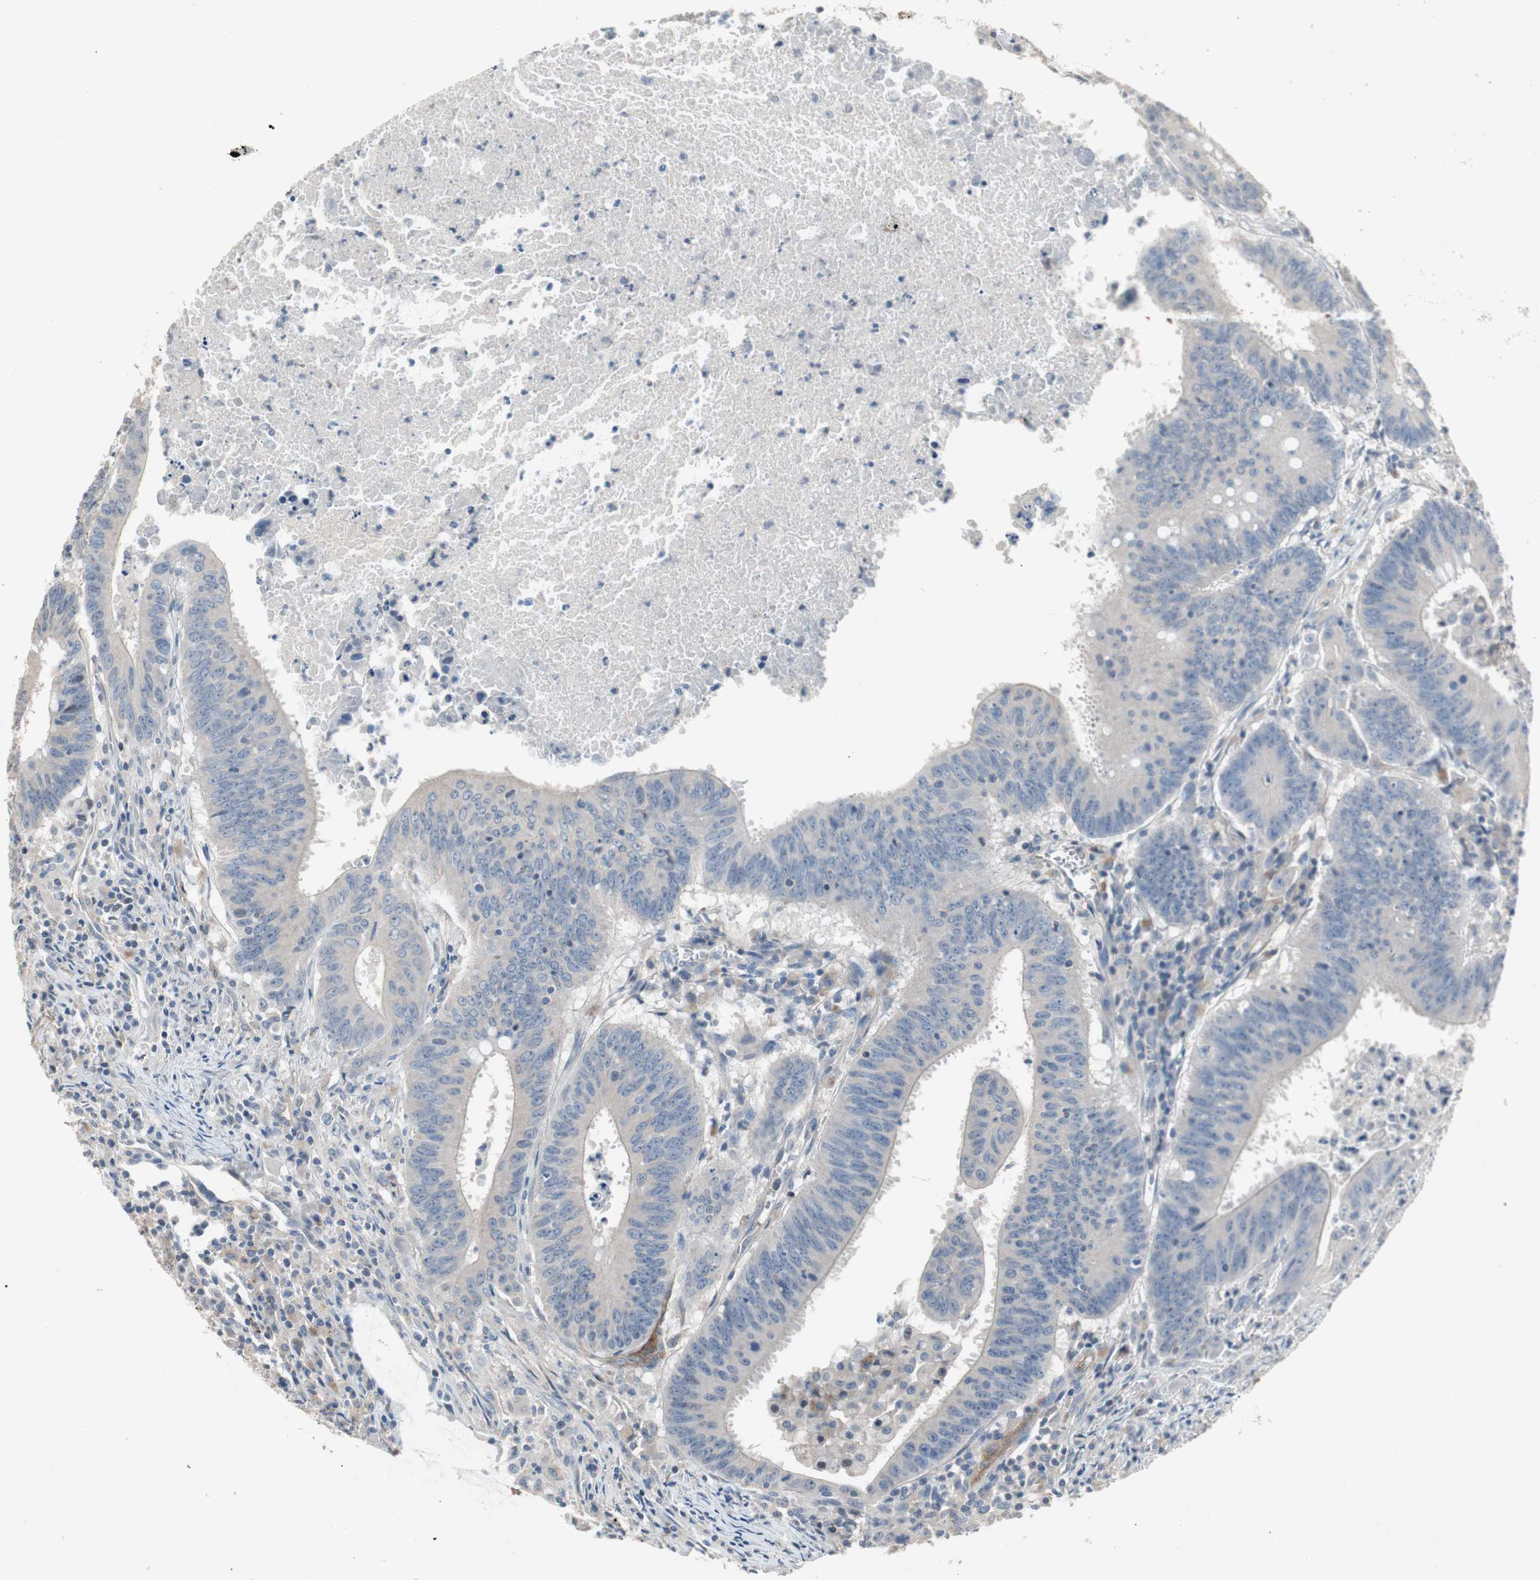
{"staining": {"intensity": "negative", "quantity": "none", "location": "none"}, "tissue": "colorectal cancer", "cell_type": "Tumor cells", "image_type": "cancer", "snomed": [{"axis": "morphology", "description": "Adenocarcinoma, NOS"}, {"axis": "topography", "description": "Colon"}], "caption": "This is a photomicrograph of immunohistochemistry staining of colorectal adenocarcinoma, which shows no expression in tumor cells. (DAB (3,3'-diaminobenzidine) IHC, high magnification).", "gene": "ALPL", "patient": {"sex": "male", "age": 45}}